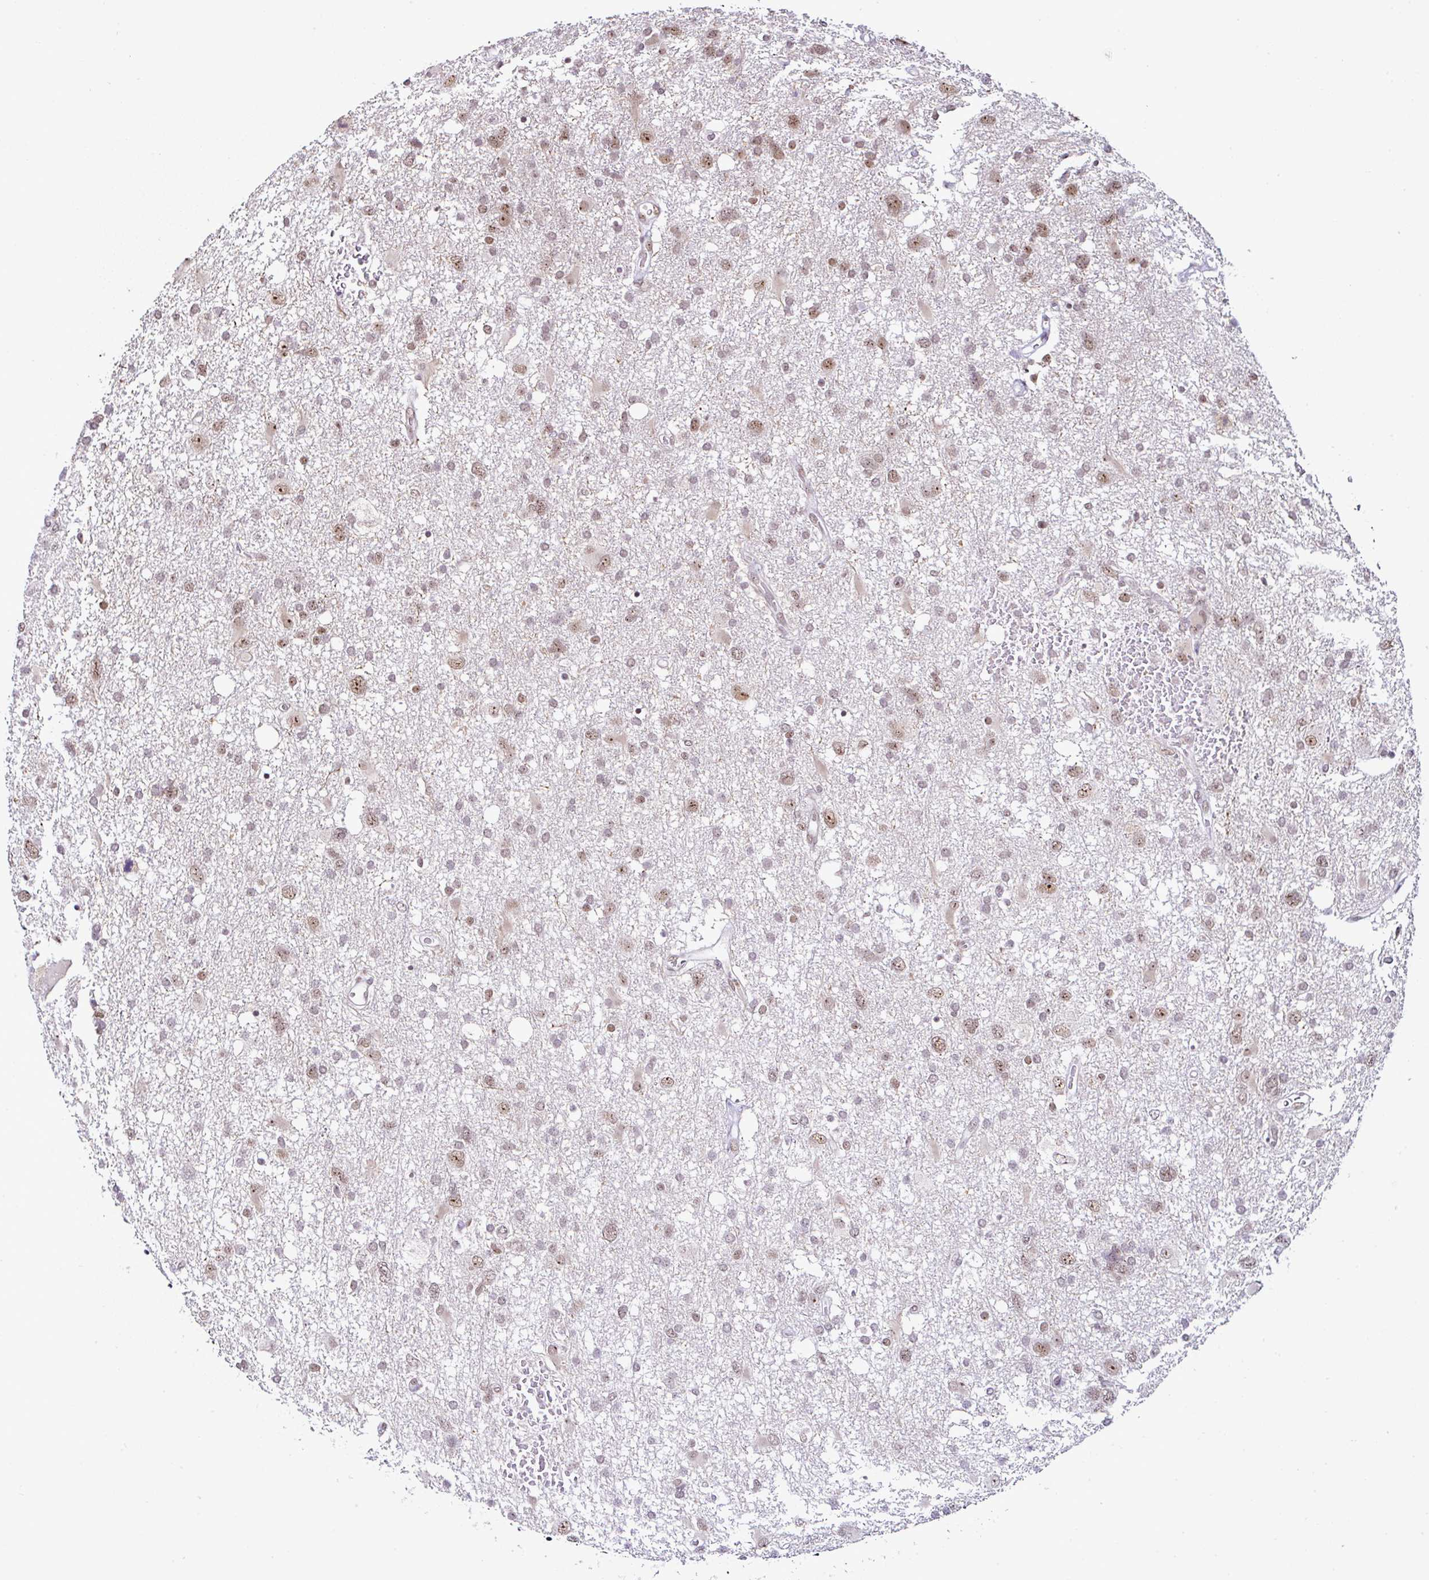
{"staining": {"intensity": "moderate", "quantity": ">75%", "location": "nuclear"}, "tissue": "glioma", "cell_type": "Tumor cells", "image_type": "cancer", "snomed": [{"axis": "morphology", "description": "Glioma, malignant, High grade"}, {"axis": "topography", "description": "Brain"}], "caption": "Glioma stained with a protein marker exhibits moderate staining in tumor cells.", "gene": "PTPN2", "patient": {"sex": "male", "age": 61}}